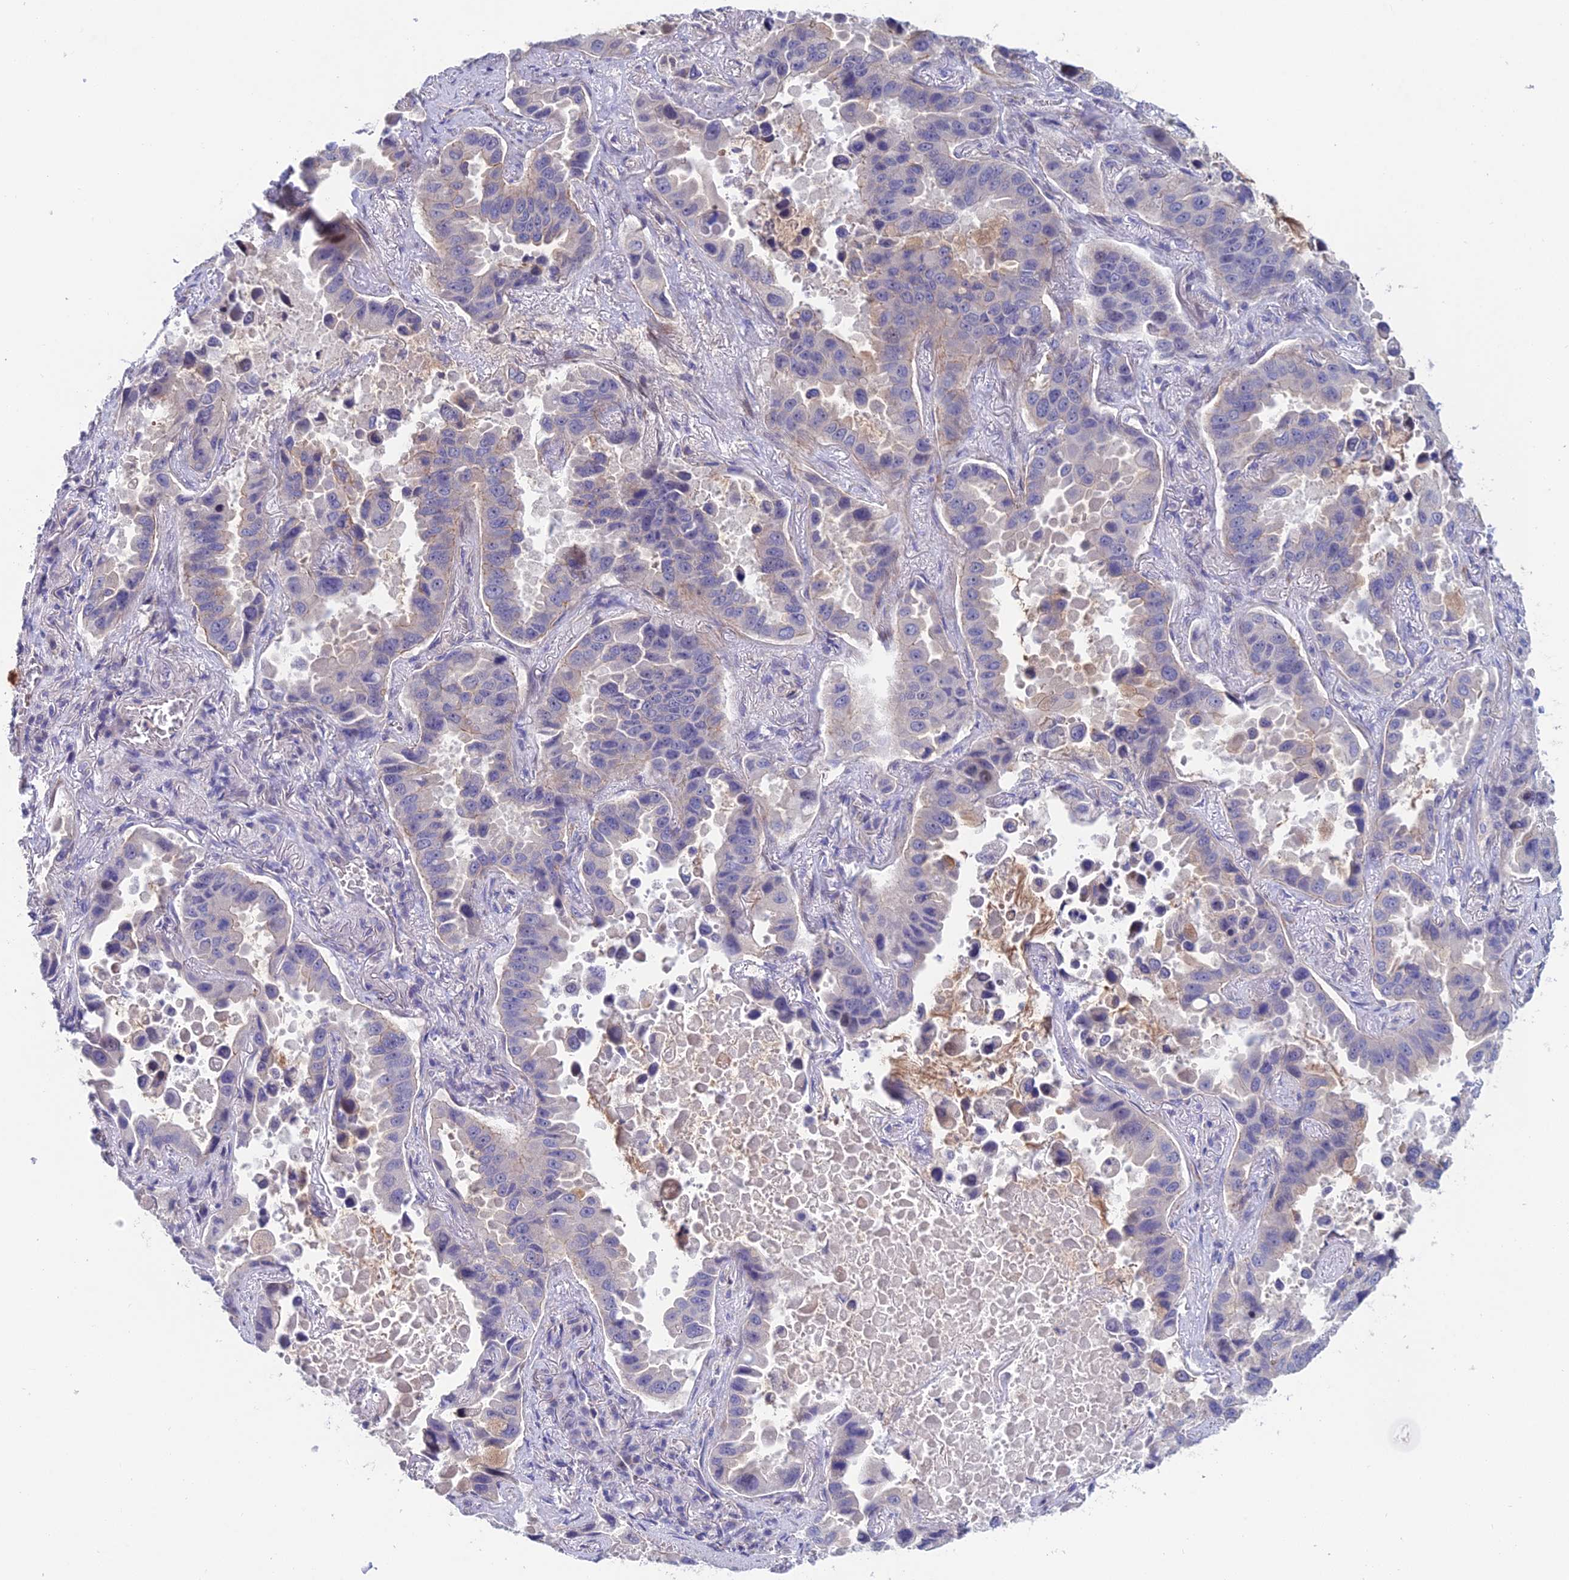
{"staining": {"intensity": "negative", "quantity": "none", "location": "none"}, "tissue": "lung cancer", "cell_type": "Tumor cells", "image_type": "cancer", "snomed": [{"axis": "morphology", "description": "Adenocarcinoma, NOS"}, {"axis": "topography", "description": "Lung"}], "caption": "DAB immunohistochemical staining of human lung adenocarcinoma displays no significant expression in tumor cells.", "gene": "USP37", "patient": {"sex": "male", "age": 64}}